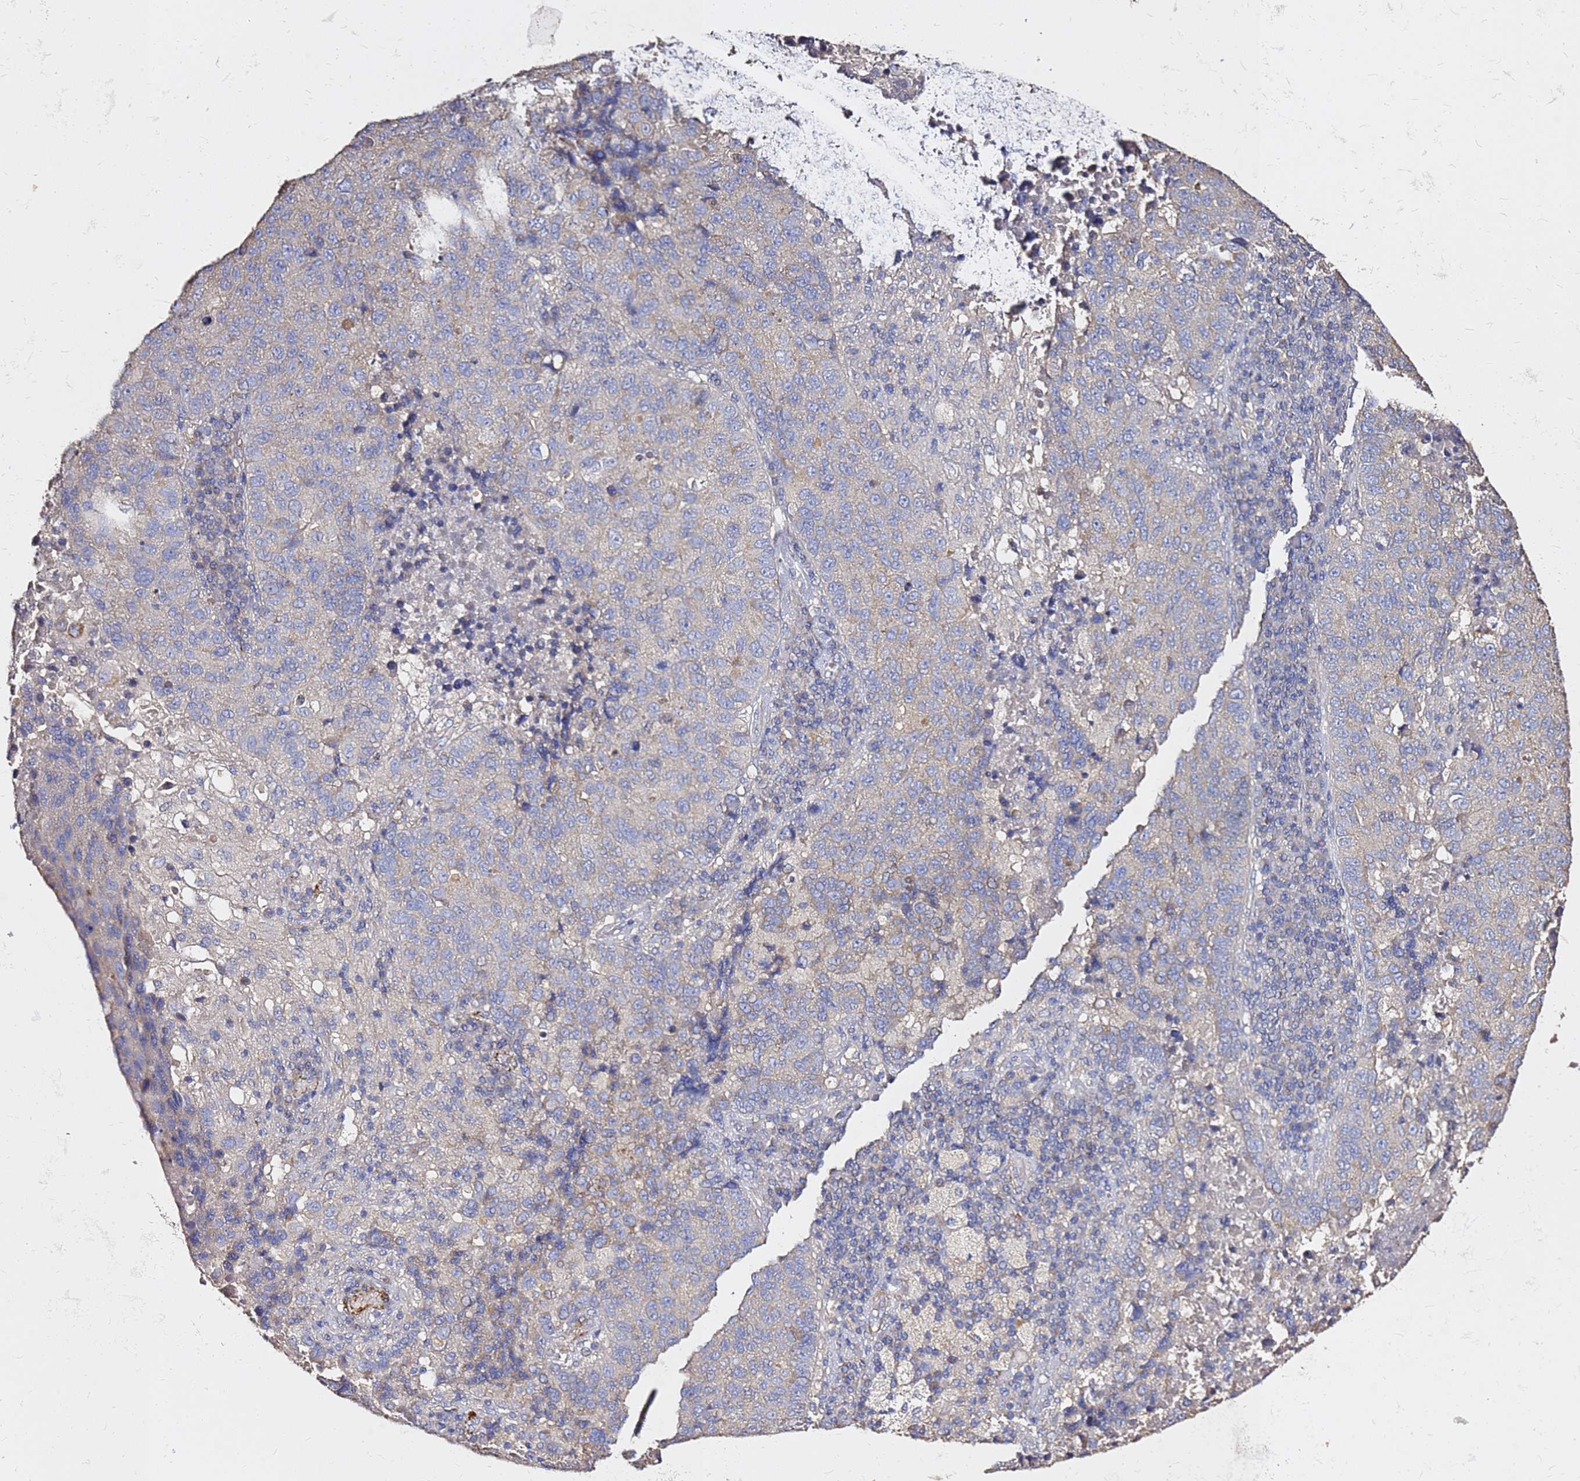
{"staining": {"intensity": "weak", "quantity": "25%-75%", "location": "cytoplasmic/membranous"}, "tissue": "lung cancer", "cell_type": "Tumor cells", "image_type": "cancer", "snomed": [{"axis": "morphology", "description": "Squamous cell carcinoma, NOS"}, {"axis": "topography", "description": "Lung"}], "caption": "Tumor cells display weak cytoplasmic/membranous positivity in about 25%-75% of cells in squamous cell carcinoma (lung). The staining was performed using DAB (3,3'-diaminobenzidine) to visualize the protein expression in brown, while the nuclei were stained in blue with hematoxylin (Magnification: 20x).", "gene": "EXD3", "patient": {"sex": "male", "age": 73}}